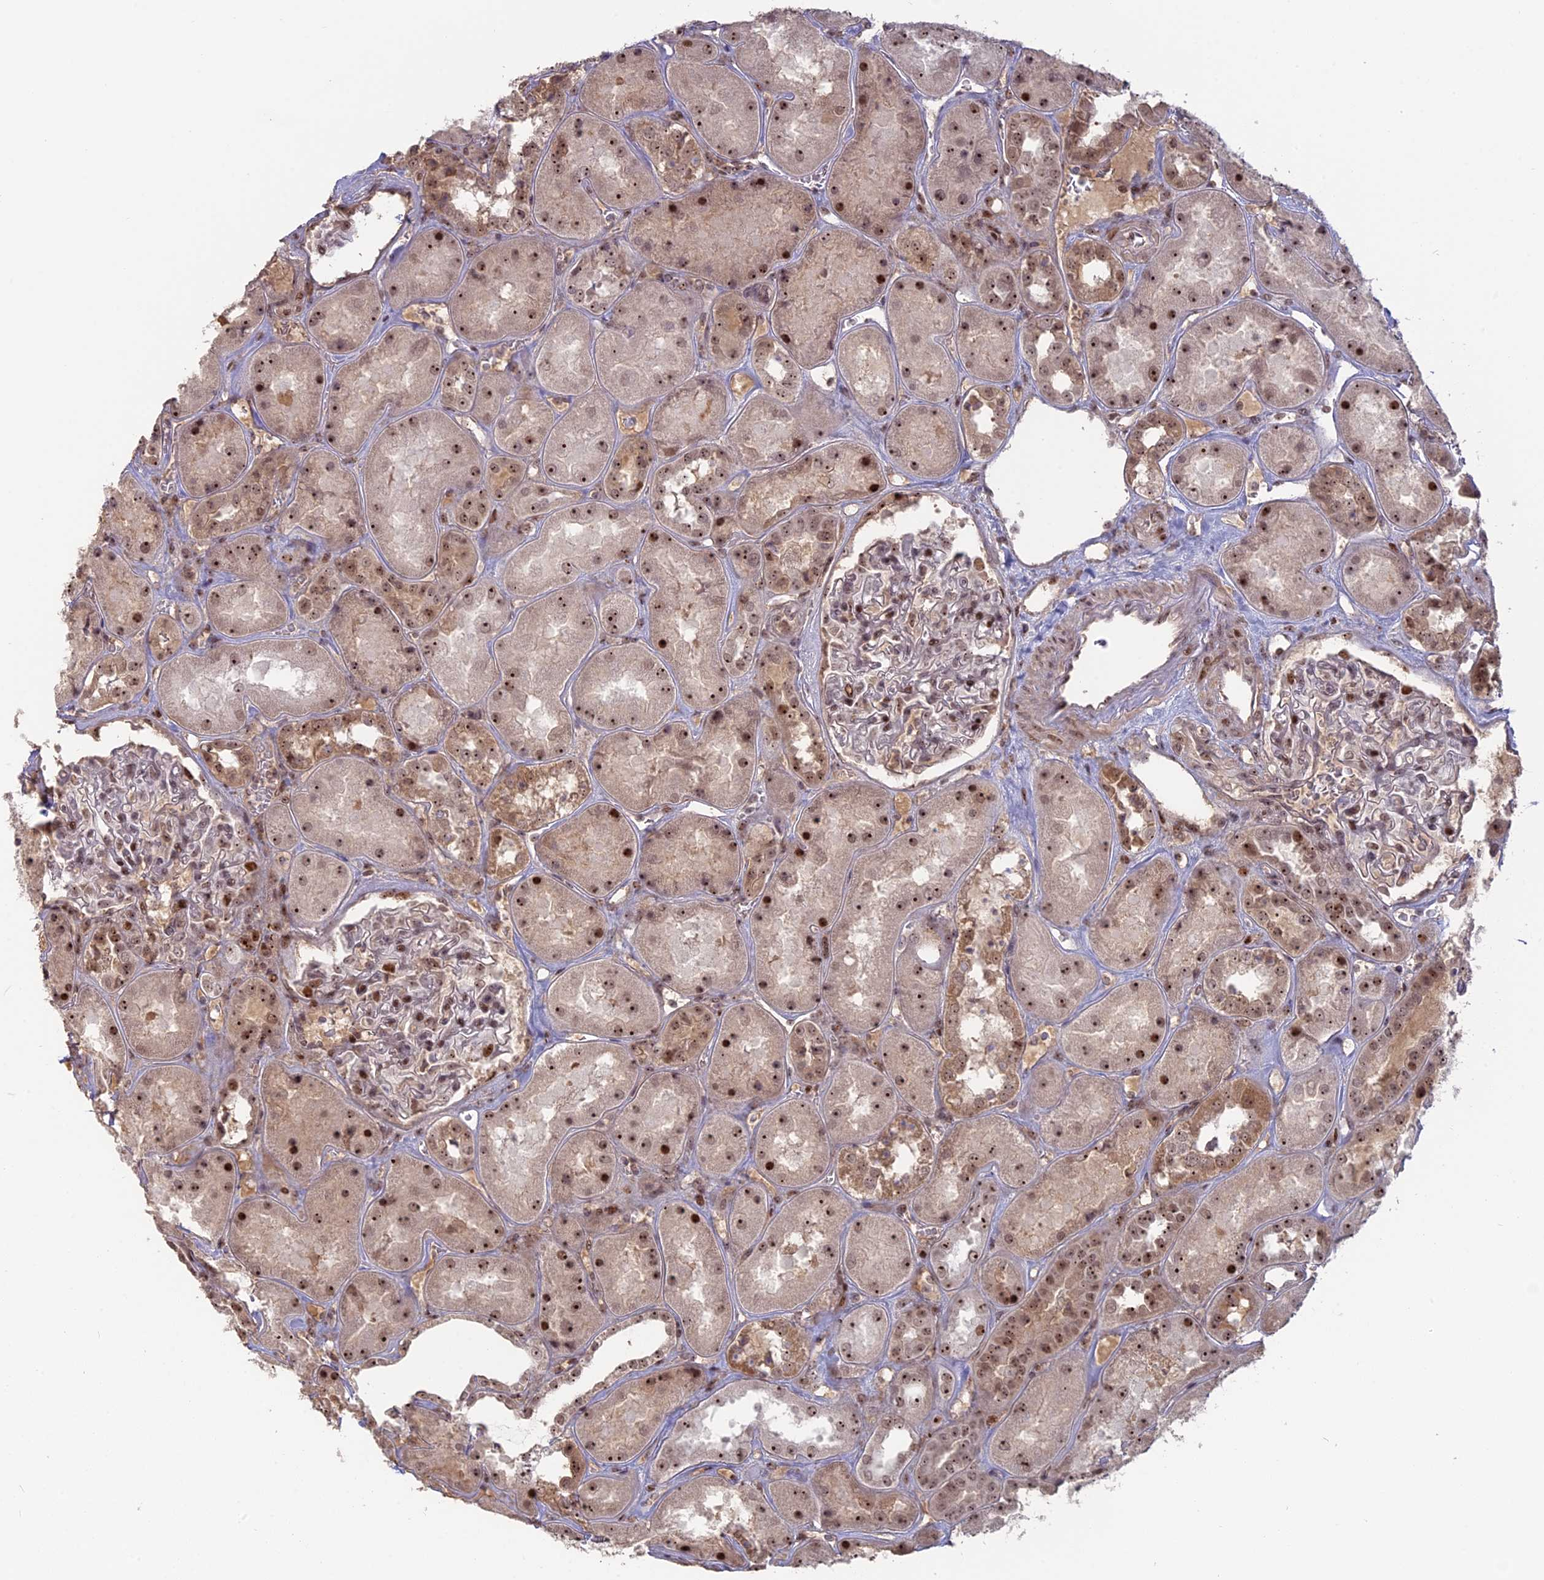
{"staining": {"intensity": "moderate", "quantity": "25%-75%", "location": "nuclear"}, "tissue": "kidney", "cell_type": "Cells in glomeruli", "image_type": "normal", "snomed": [{"axis": "morphology", "description": "Normal tissue, NOS"}, {"axis": "topography", "description": "Kidney"}], "caption": "The micrograph demonstrates staining of unremarkable kidney, revealing moderate nuclear protein positivity (brown color) within cells in glomeruli.", "gene": "FAM131A", "patient": {"sex": "male", "age": 70}}